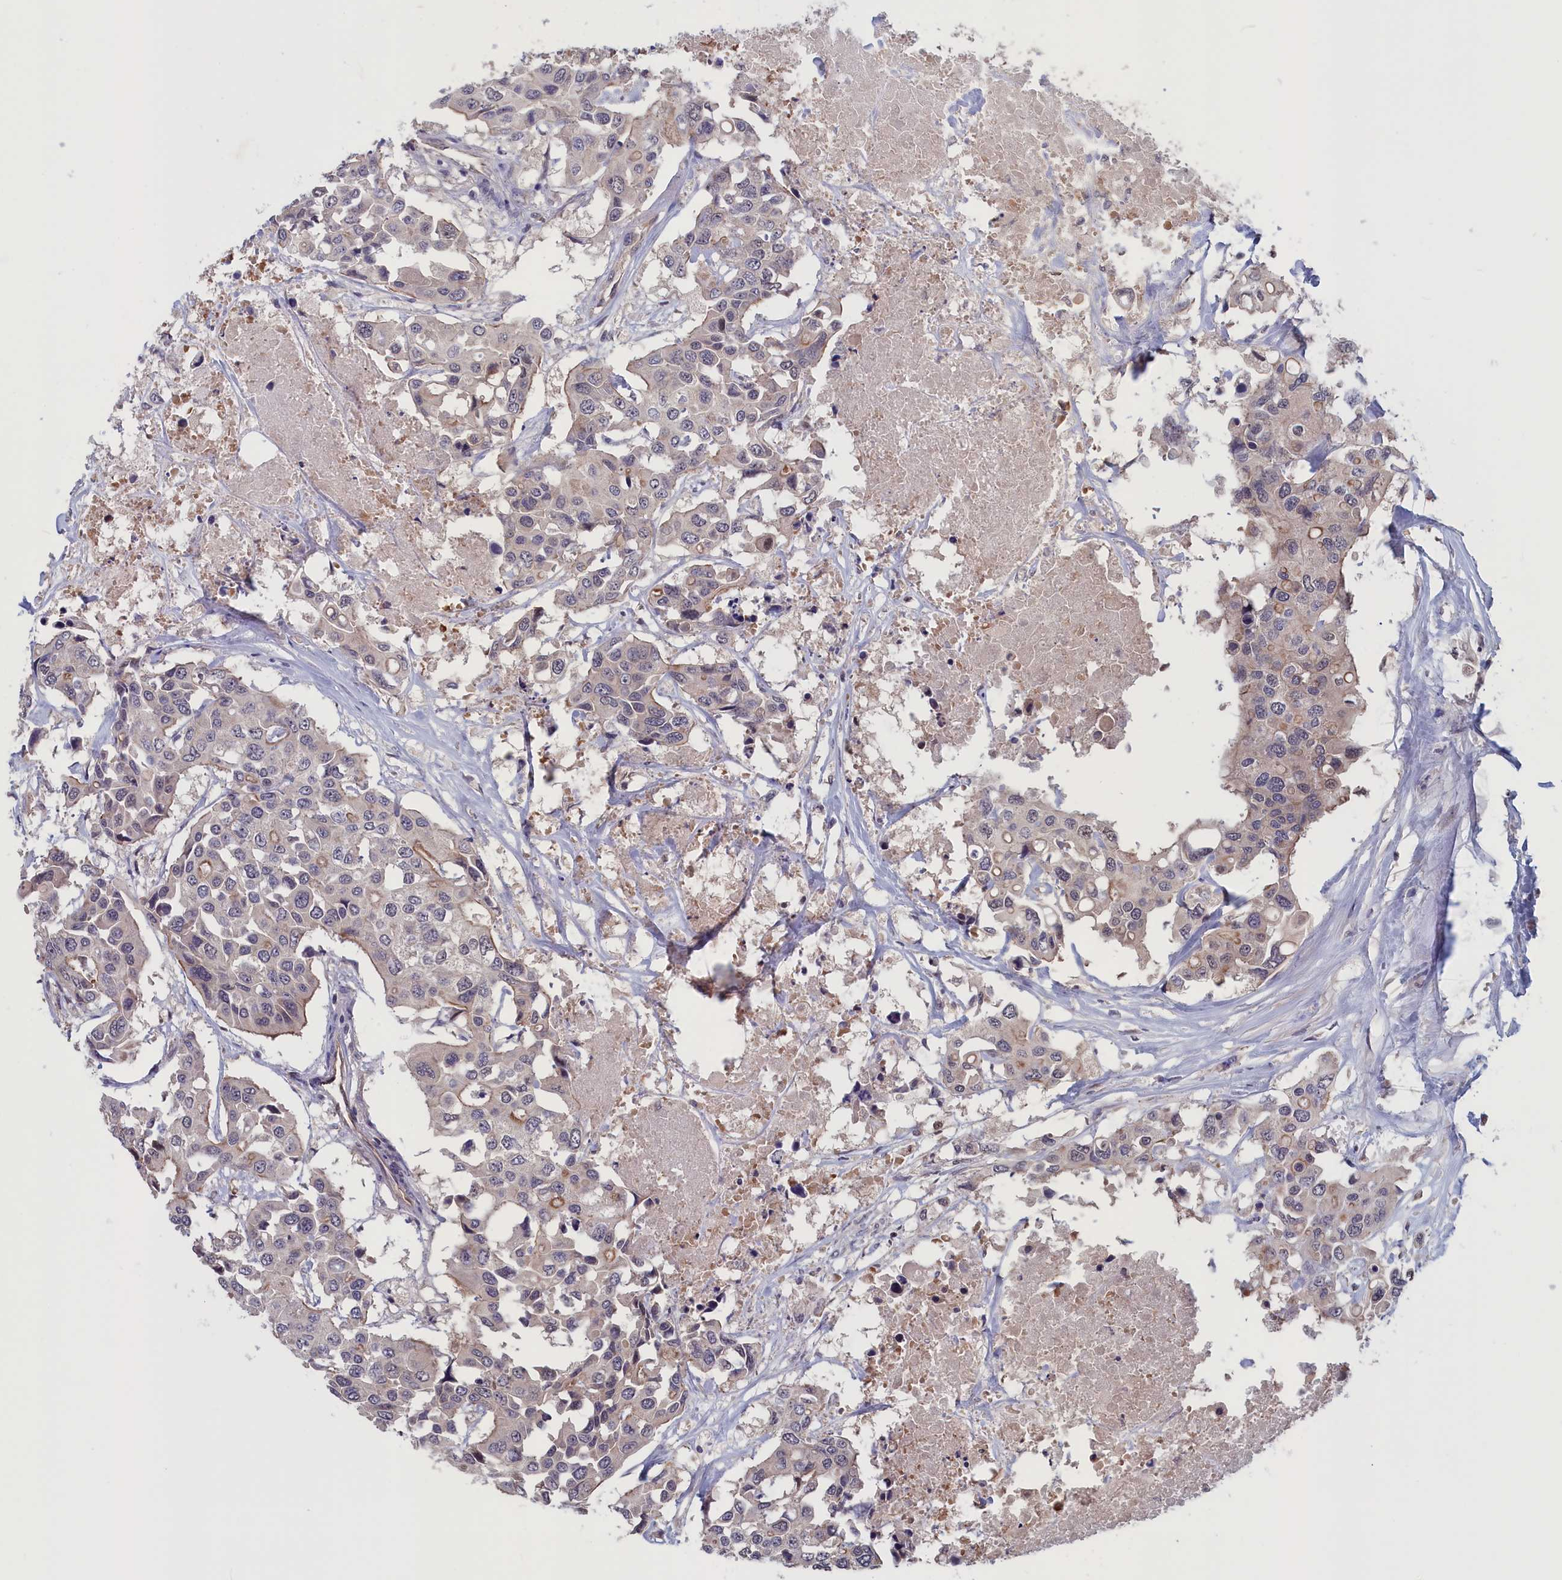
{"staining": {"intensity": "weak", "quantity": "<25%", "location": "cytoplasmic/membranous"}, "tissue": "colorectal cancer", "cell_type": "Tumor cells", "image_type": "cancer", "snomed": [{"axis": "morphology", "description": "Adenocarcinoma, NOS"}, {"axis": "topography", "description": "Colon"}], "caption": "Colorectal cancer stained for a protein using immunohistochemistry displays no positivity tumor cells.", "gene": "PLP2", "patient": {"sex": "male", "age": 77}}